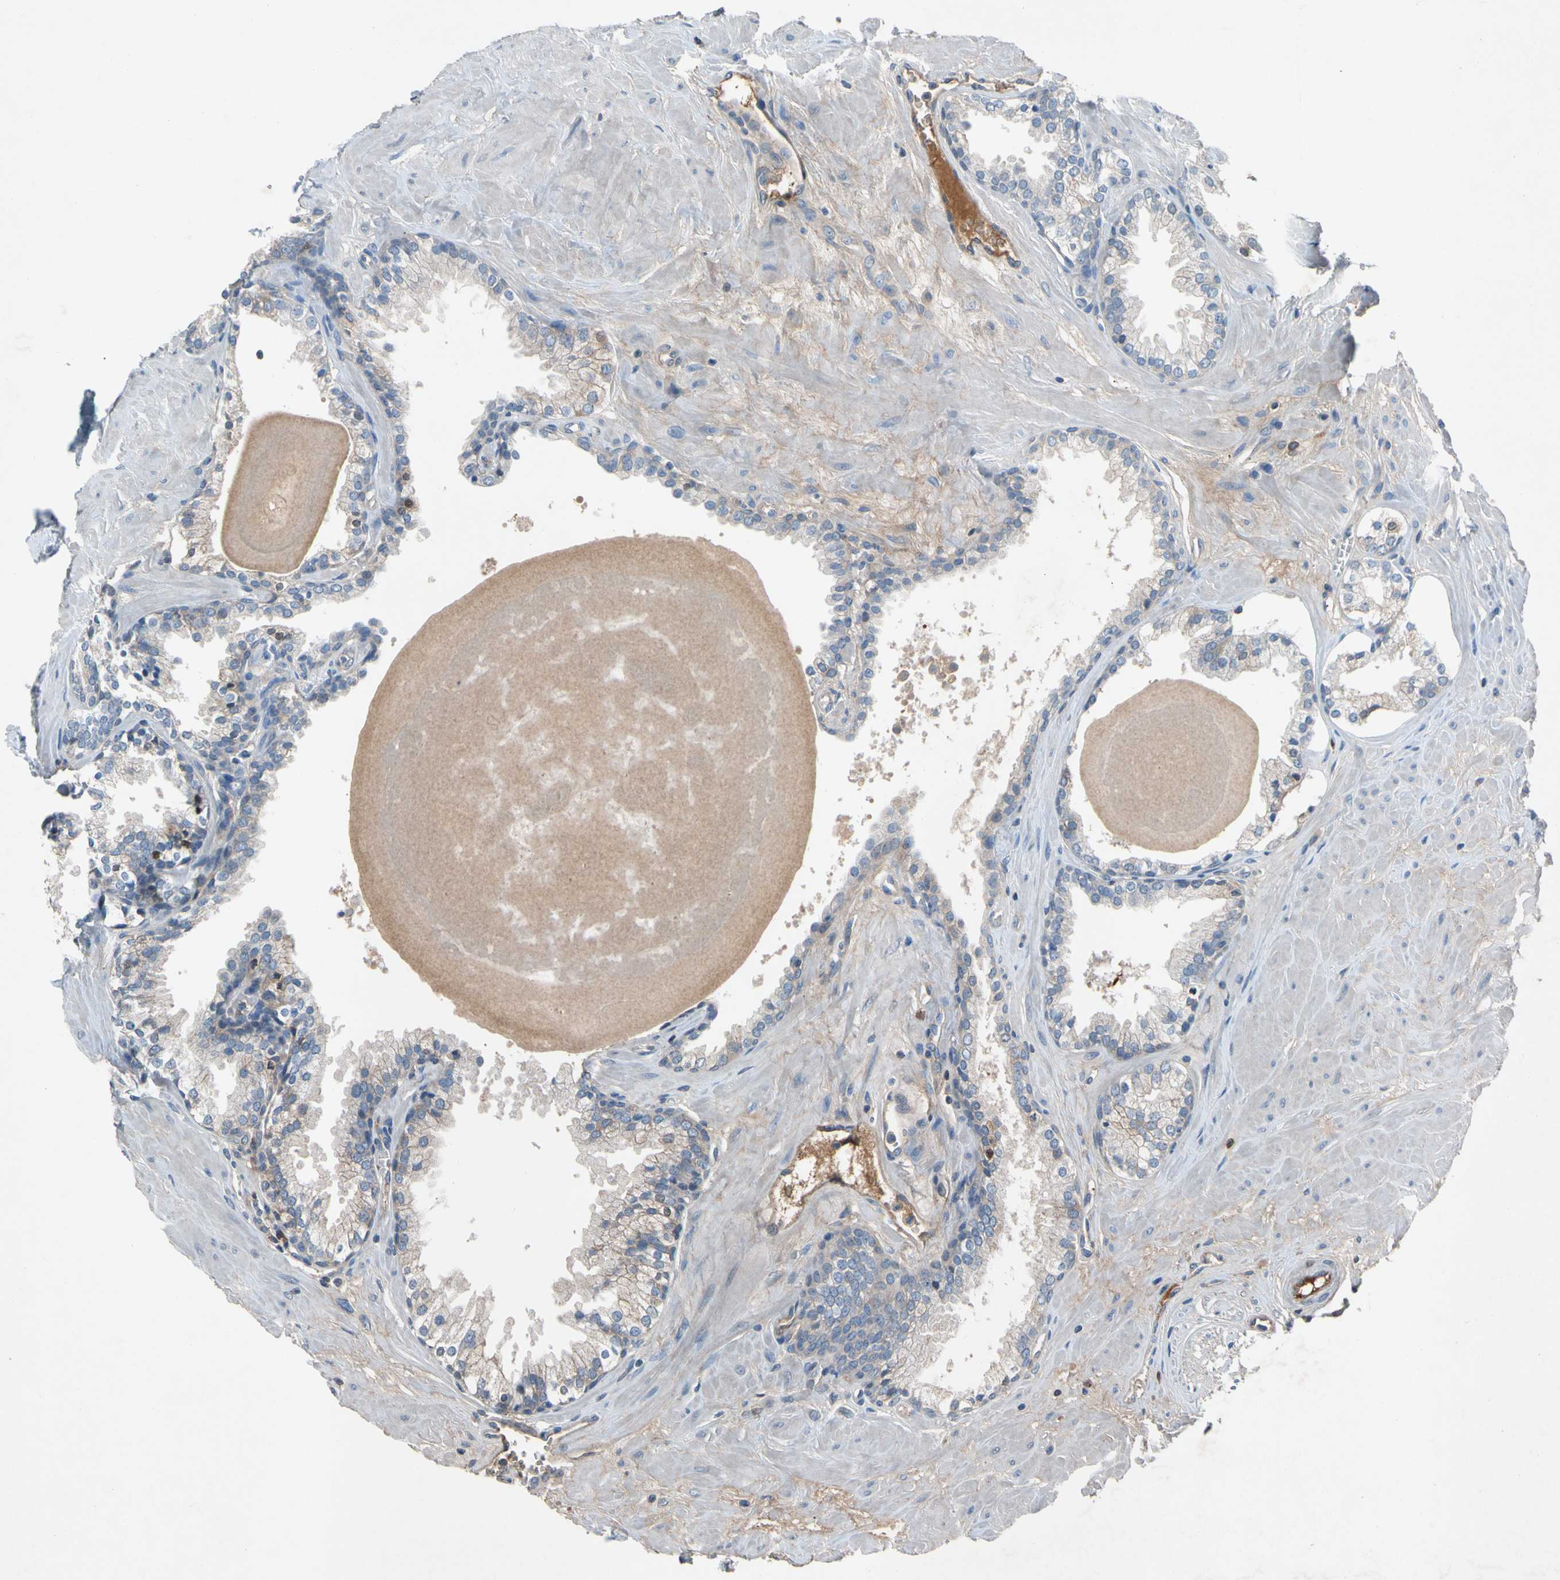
{"staining": {"intensity": "weak", "quantity": "<25%", "location": "cytoplasmic/membranous"}, "tissue": "prostate", "cell_type": "Glandular cells", "image_type": "normal", "snomed": [{"axis": "morphology", "description": "Normal tissue, NOS"}, {"axis": "topography", "description": "Prostate"}], "caption": "Prostate was stained to show a protein in brown. There is no significant staining in glandular cells. (DAB IHC with hematoxylin counter stain).", "gene": "NDFIP2", "patient": {"sex": "male", "age": 51}}